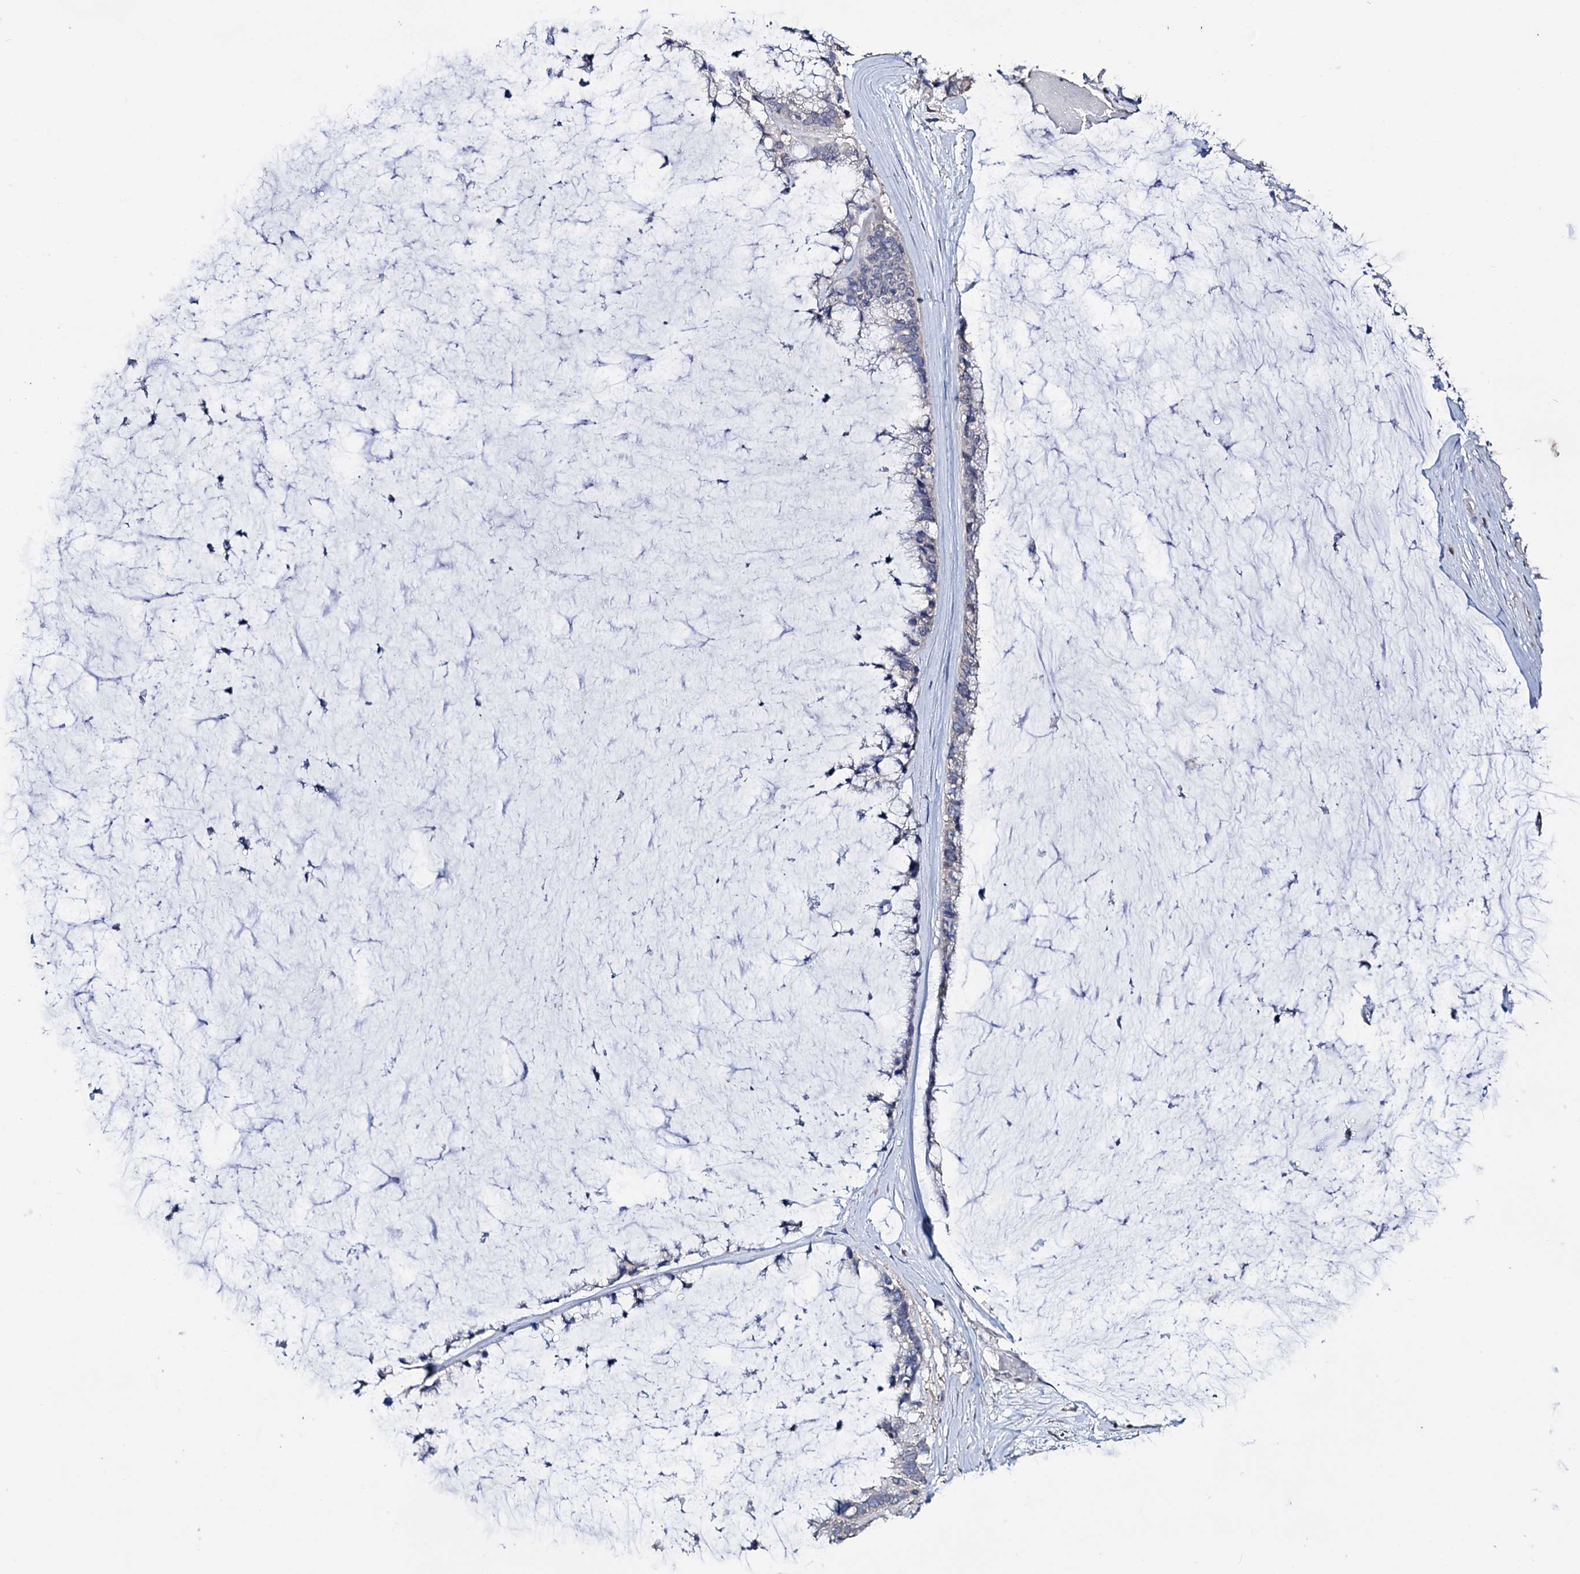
{"staining": {"intensity": "negative", "quantity": "none", "location": "none"}, "tissue": "ovarian cancer", "cell_type": "Tumor cells", "image_type": "cancer", "snomed": [{"axis": "morphology", "description": "Cystadenocarcinoma, mucinous, NOS"}, {"axis": "topography", "description": "Ovary"}], "caption": "Tumor cells are negative for brown protein staining in mucinous cystadenocarcinoma (ovarian).", "gene": "EPB41L5", "patient": {"sex": "female", "age": 39}}